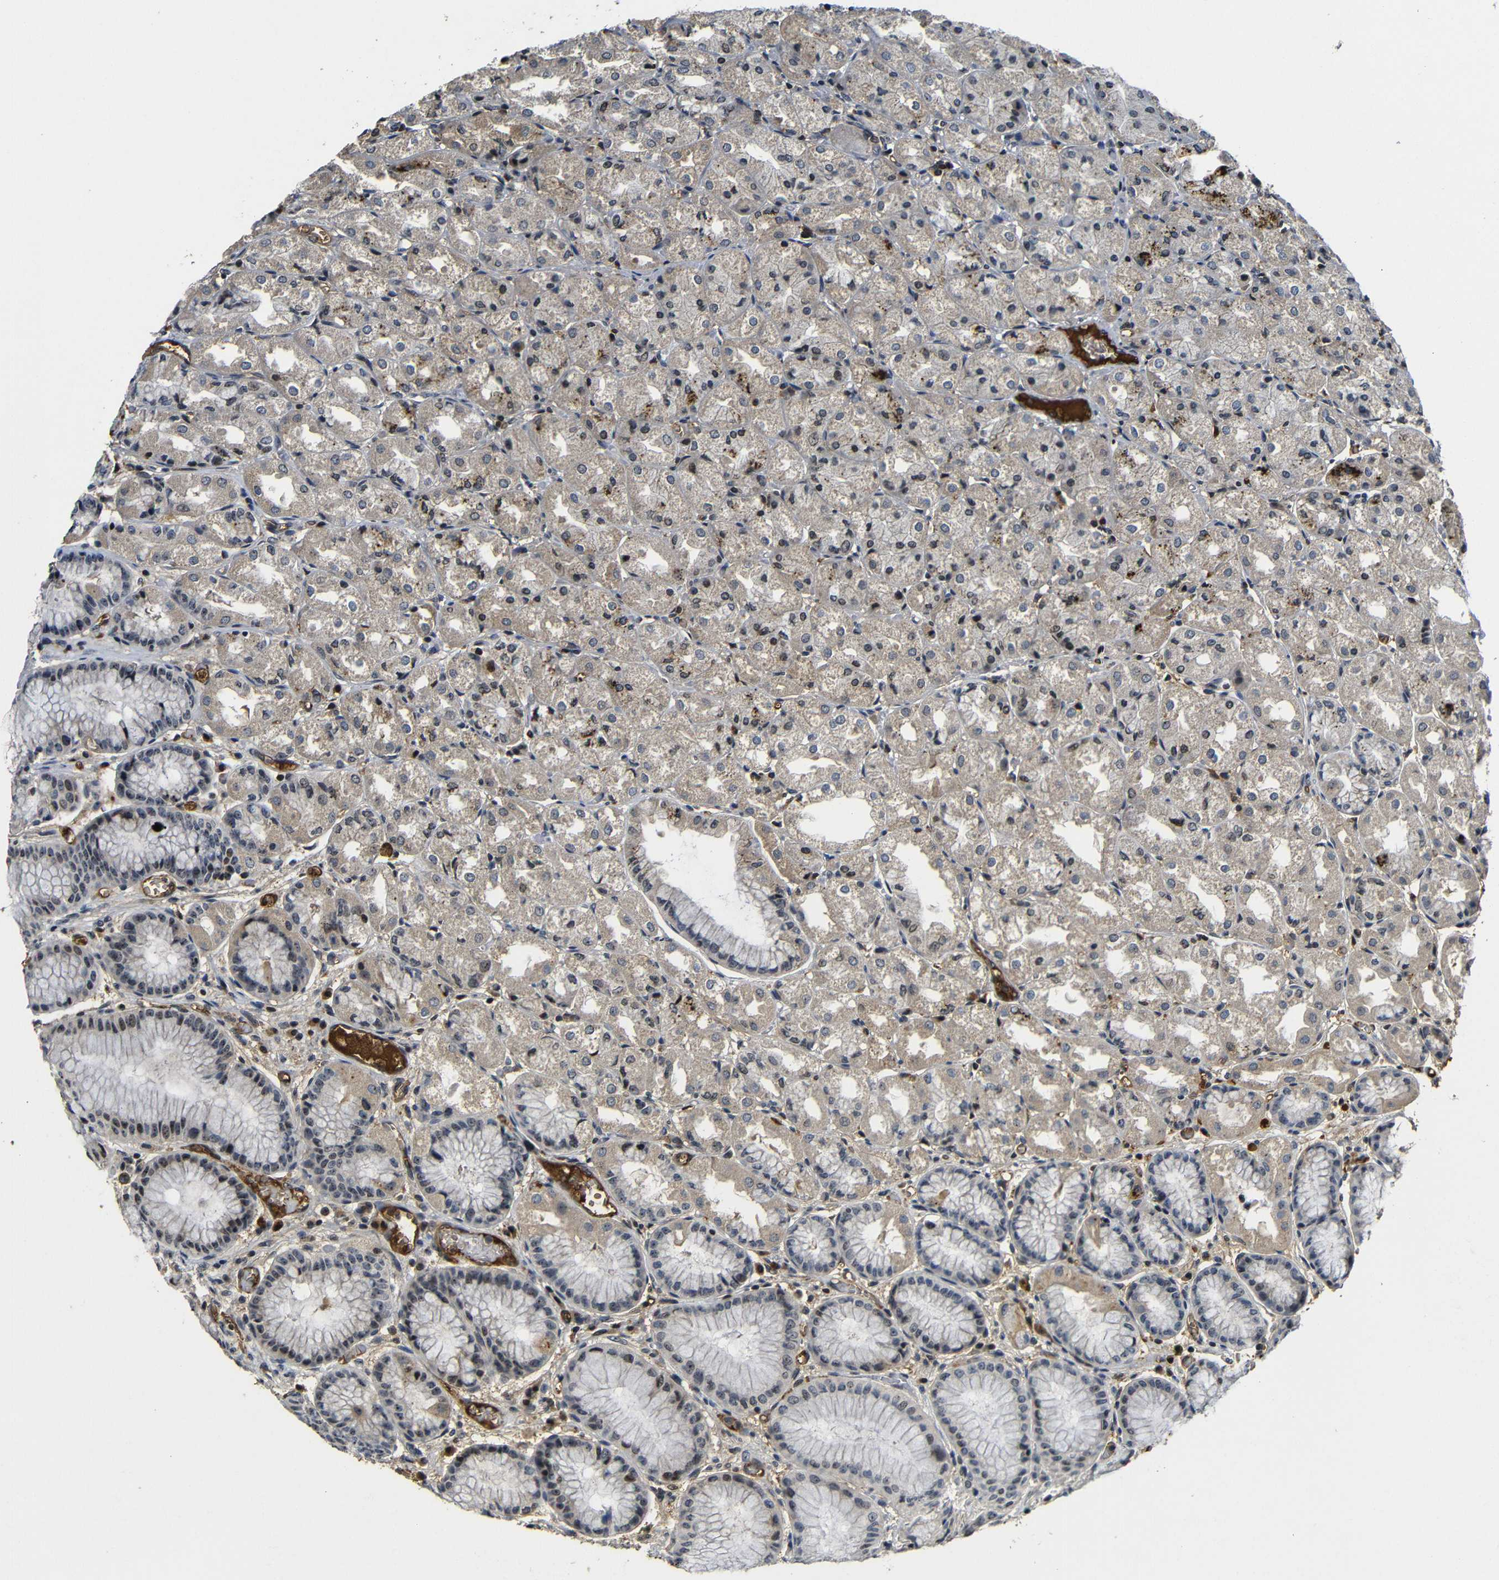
{"staining": {"intensity": "moderate", "quantity": "25%-75%", "location": "nuclear"}, "tissue": "stomach", "cell_type": "Glandular cells", "image_type": "normal", "snomed": [{"axis": "morphology", "description": "Normal tissue, NOS"}, {"axis": "topography", "description": "Stomach, upper"}], "caption": "Immunohistochemical staining of normal stomach exhibits moderate nuclear protein expression in approximately 25%-75% of glandular cells. The staining was performed using DAB to visualize the protein expression in brown, while the nuclei were stained in blue with hematoxylin (Magnification: 20x).", "gene": "MYC", "patient": {"sex": "male", "age": 72}}